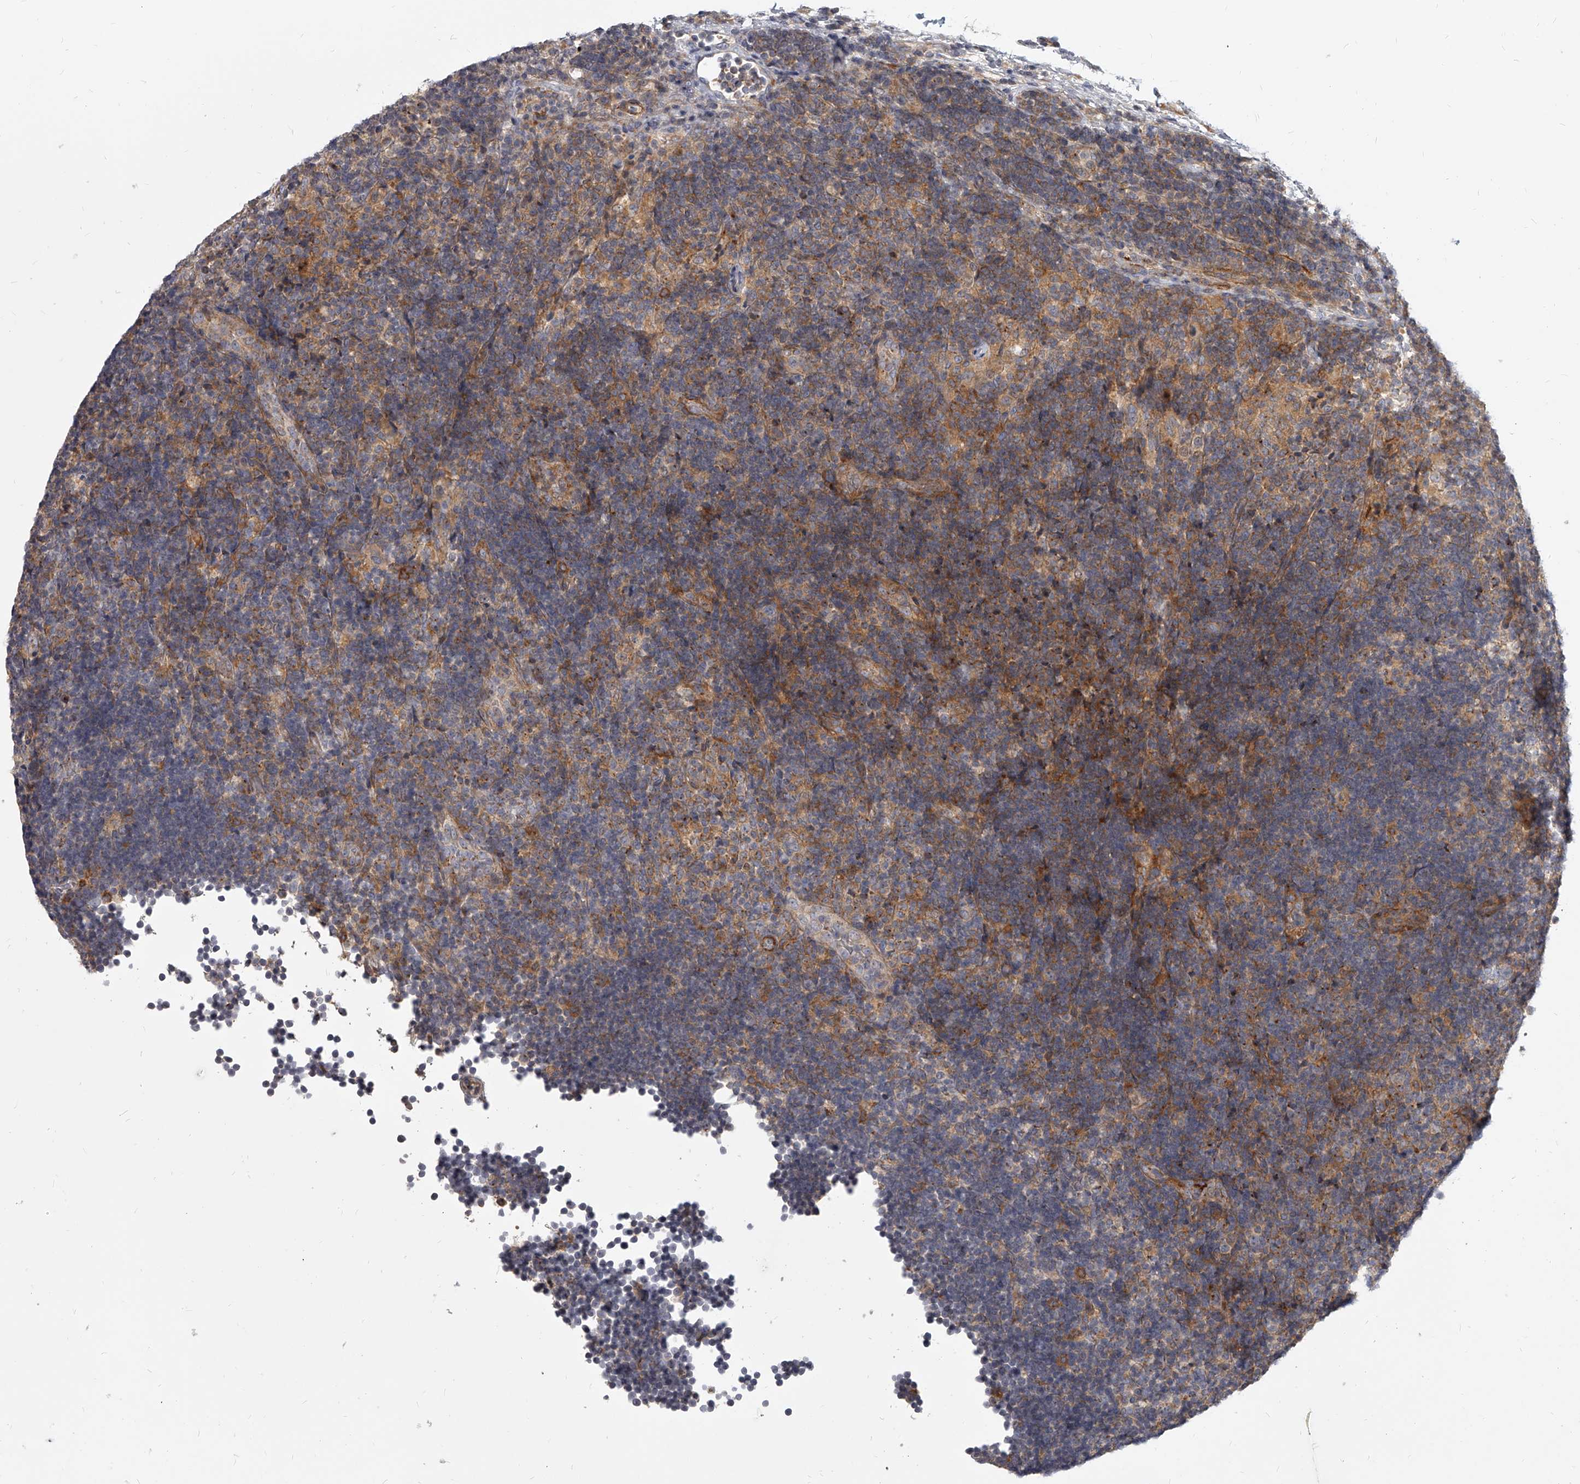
{"staining": {"intensity": "moderate", "quantity": "25%-75%", "location": "cytoplasmic/membranous"}, "tissue": "lymph node", "cell_type": "Non-germinal center cells", "image_type": "normal", "snomed": [{"axis": "morphology", "description": "Normal tissue, NOS"}, {"axis": "topography", "description": "Lymph node"}], "caption": "Moderate cytoplasmic/membranous expression for a protein is appreciated in approximately 25%-75% of non-germinal center cells of normal lymph node using IHC.", "gene": "SLC37A1", "patient": {"sex": "female", "age": 22}}